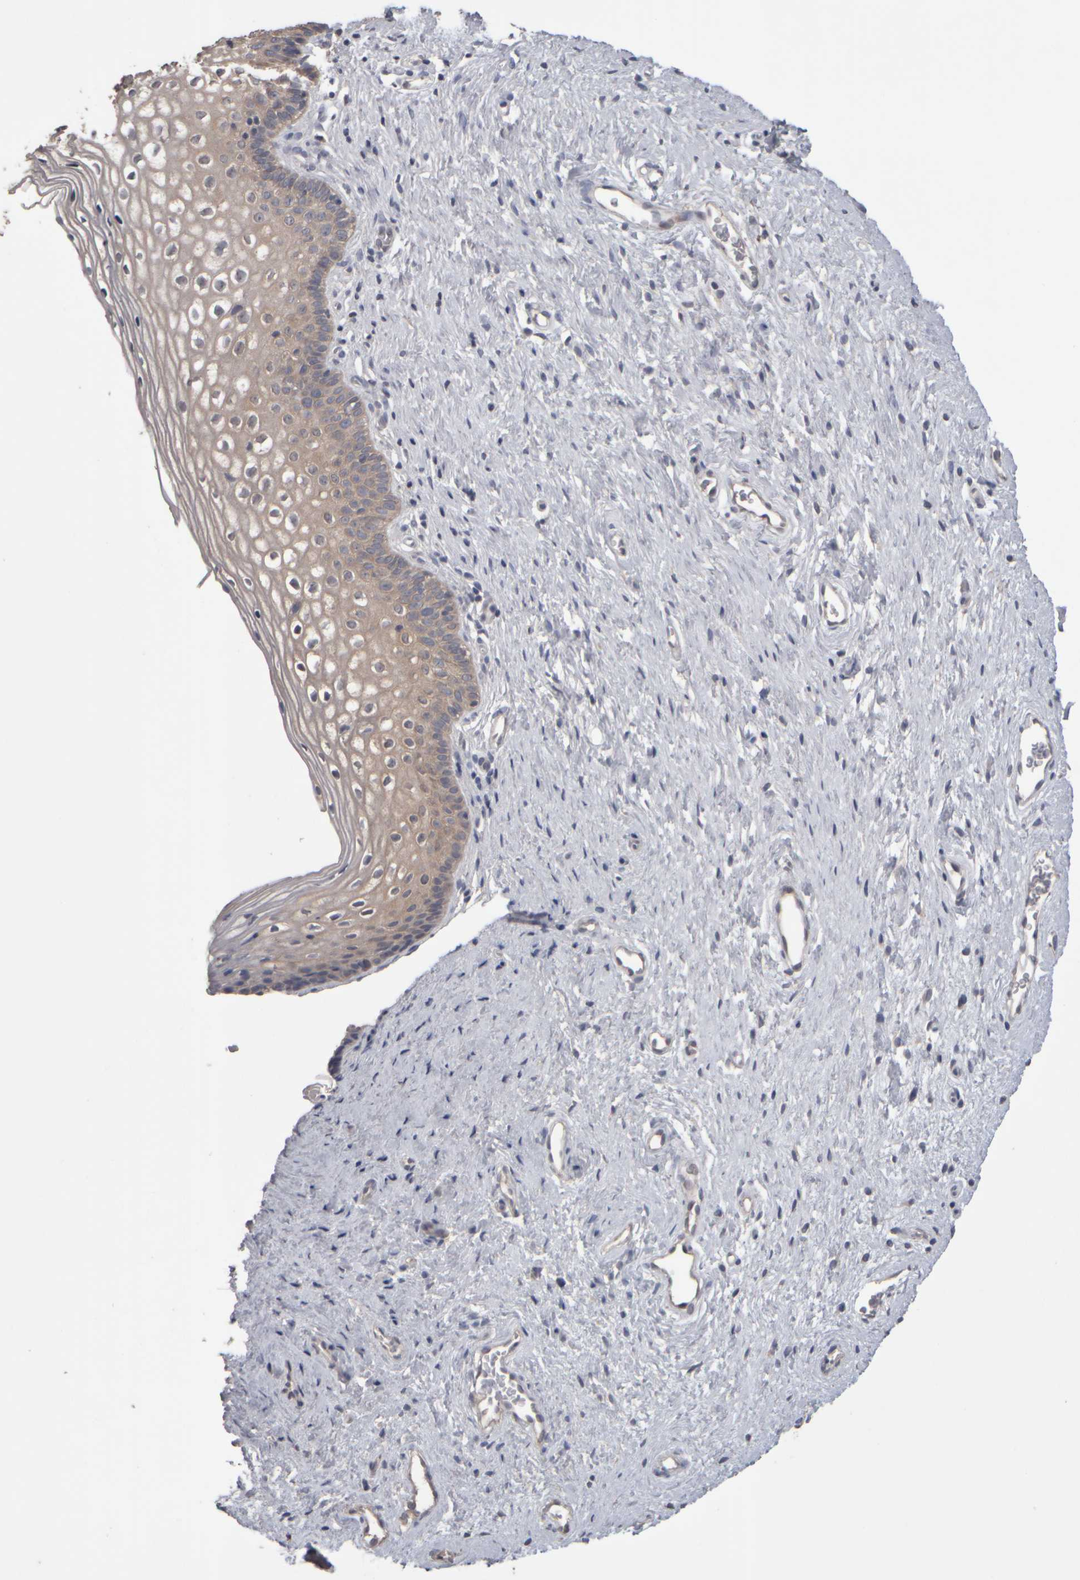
{"staining": {"intensity": "moderate", "quantity": ">75%", "location": "cytoplasmic/membranous"}, "tissue": "cervix", "cell_type": "Glandular cells", "image_type": "normal", "snomed": [{"axis": "morphology", "description": "Normal tissue, NOS"}, {"axis": "topography", "description": "Cervix"}], "caption": "Immunohistochemistry (DAB) staining of benign cervix reveals moderate cytoplasmic/membranous protein expression in approximately >75% of glandular cells. (Stains: DAB in brown, nuclei in blue, Microscopy: brightfield microscopy at high magnification).", "gene": "EPHX2", "patient": {"sex": "female", "age": 27}}